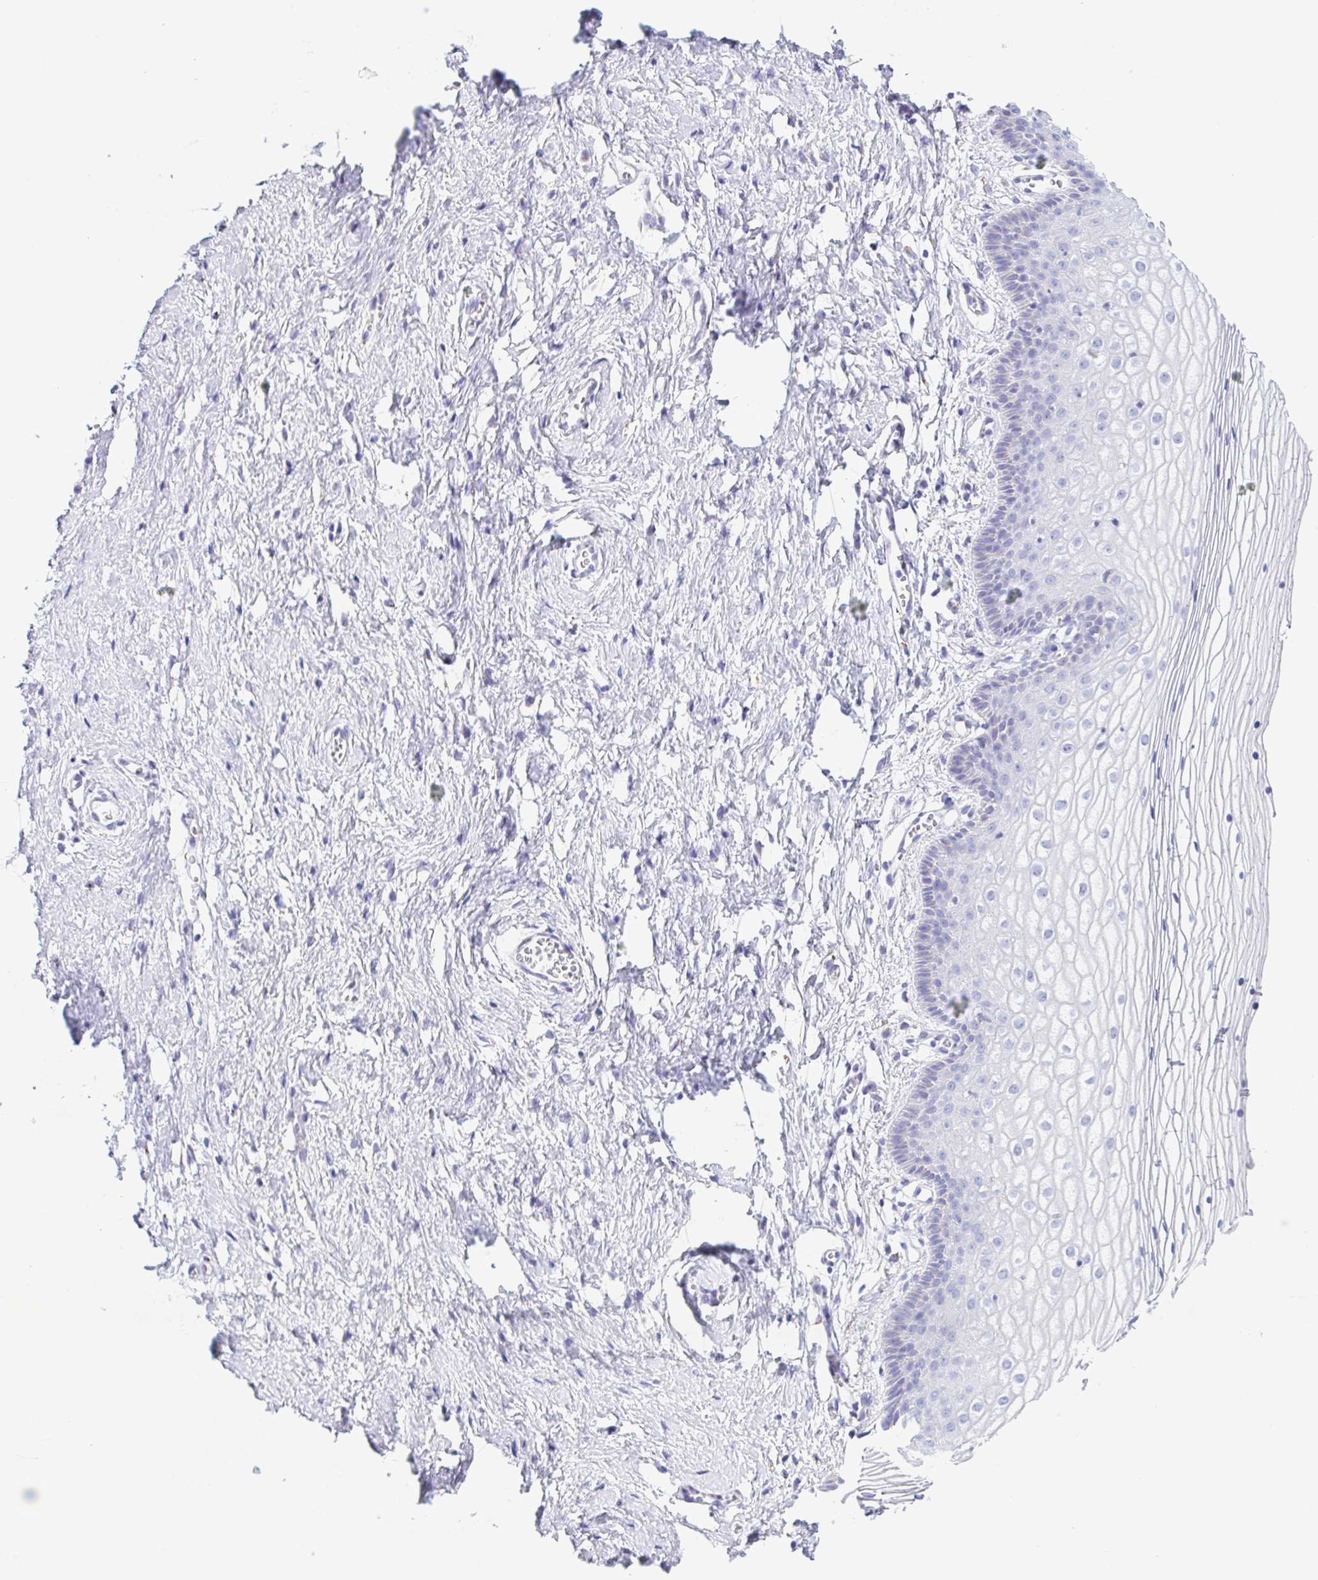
{"staining": {"intensity": "negative", "quantity": "none", "location": "none"}, "tissue": "vagina", "cell_type": "Squamous epithelial cells", "image_type": "normal", "snomed": [{"axis": "morphology", "description": "Normal tissue, NOS"}, {"axis": "topography", "description": "Vagina"}], "caption": "Image shows no significant protein staining in squamous epithelial cells of benign vagina.", "gene": "SULT1B1", "patient": {"sex": "female", "age": 56}}